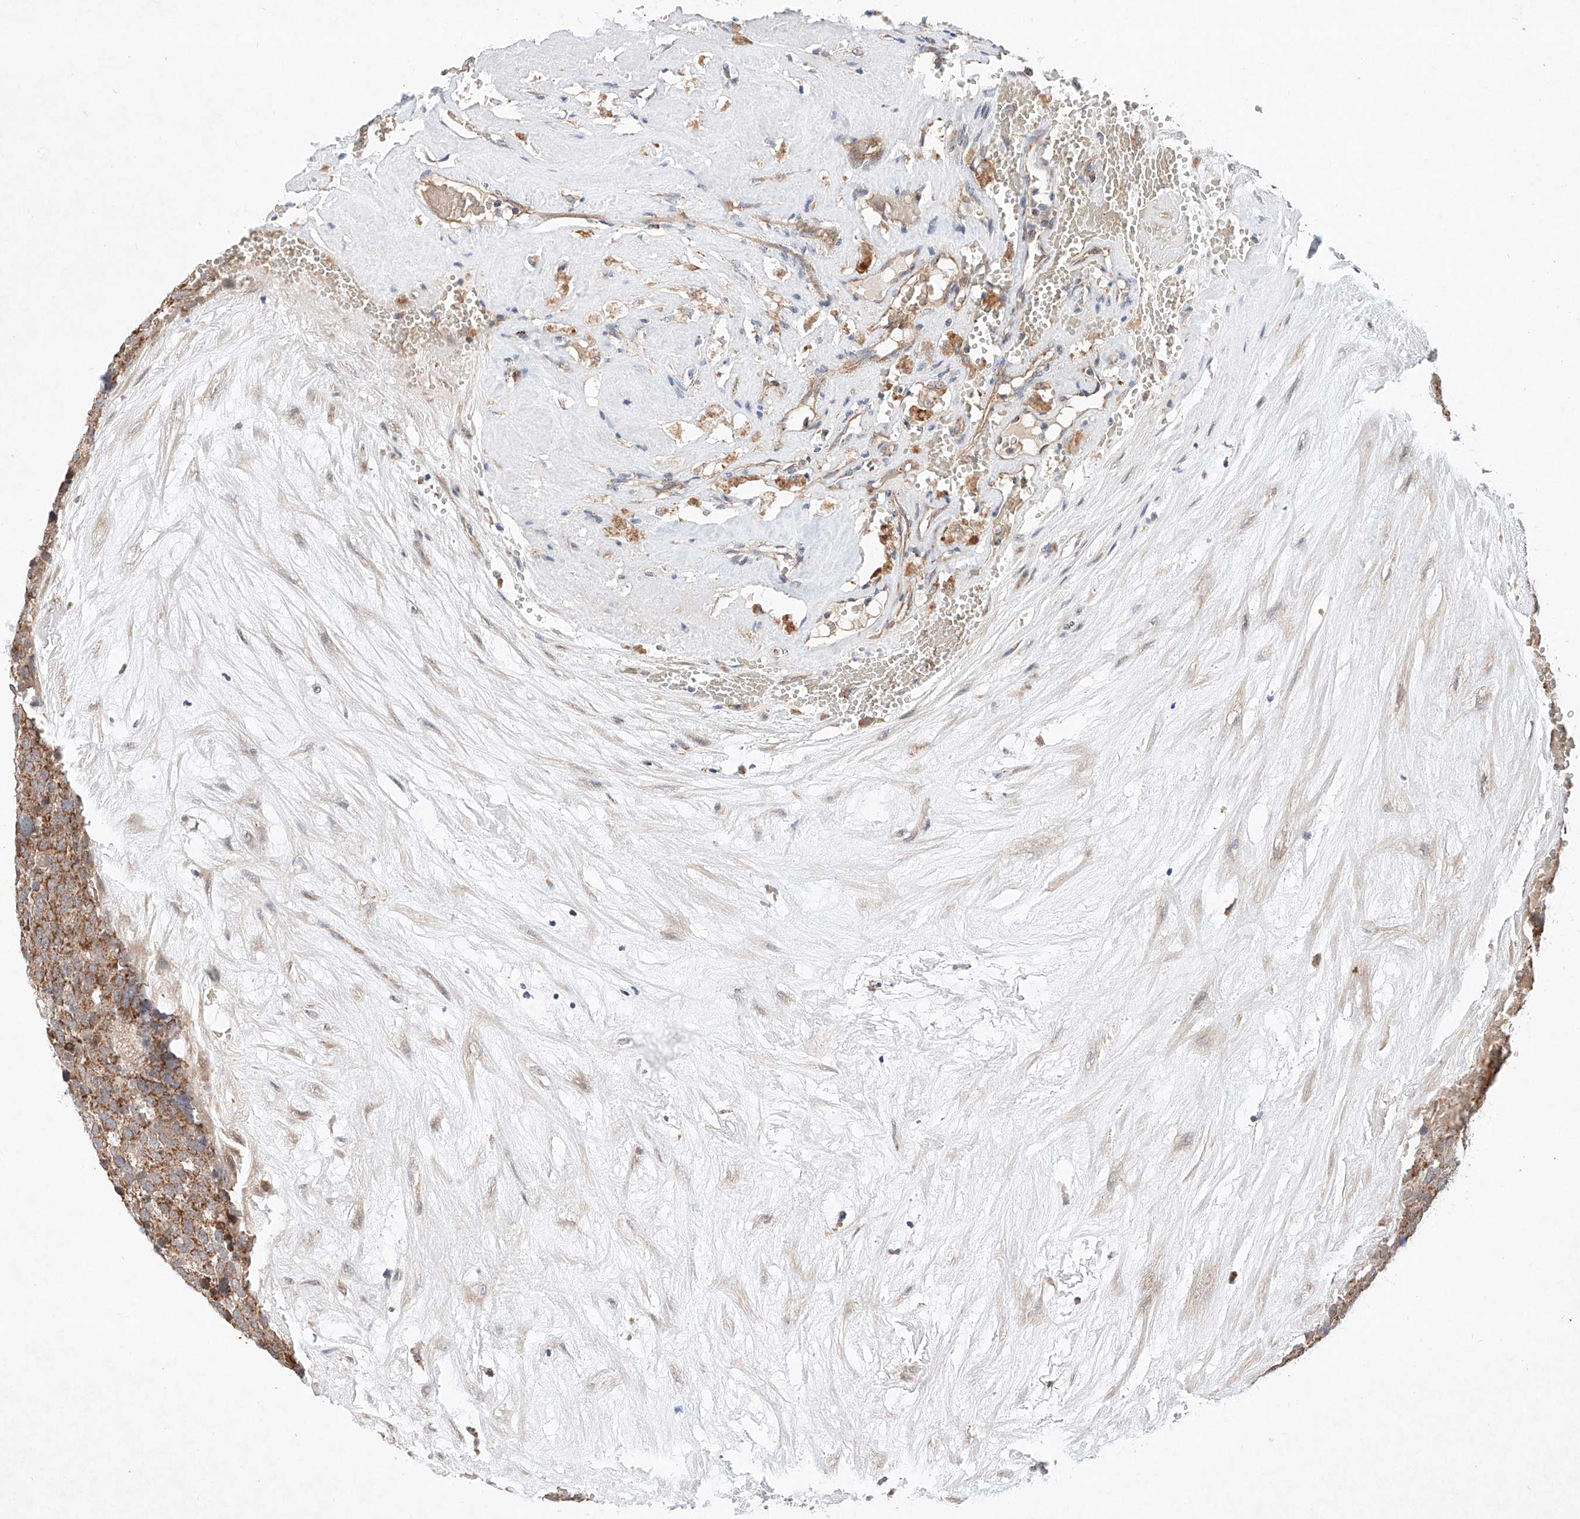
{"staining": {"intensity": "moderate", "quantity": ">75%", "location": "cytoplasmic/membranous"}, "tissue": "testis cancer", "cell_type": "Tumor cells", "image_type": "cancer", "snomed": [{"axis": "morphology", "description": "Seminoma, NOS"}, {"axis": "topography", "description": "Testis"}], "caption": "An image showing moderate cytoplasmic/membranous expression in about >75% of tumor cells in testis seminoma, as visualized by brown immunohistochemical staining.", "gene": "FASTK", "patient": {"sex": "male", "age": 71}}